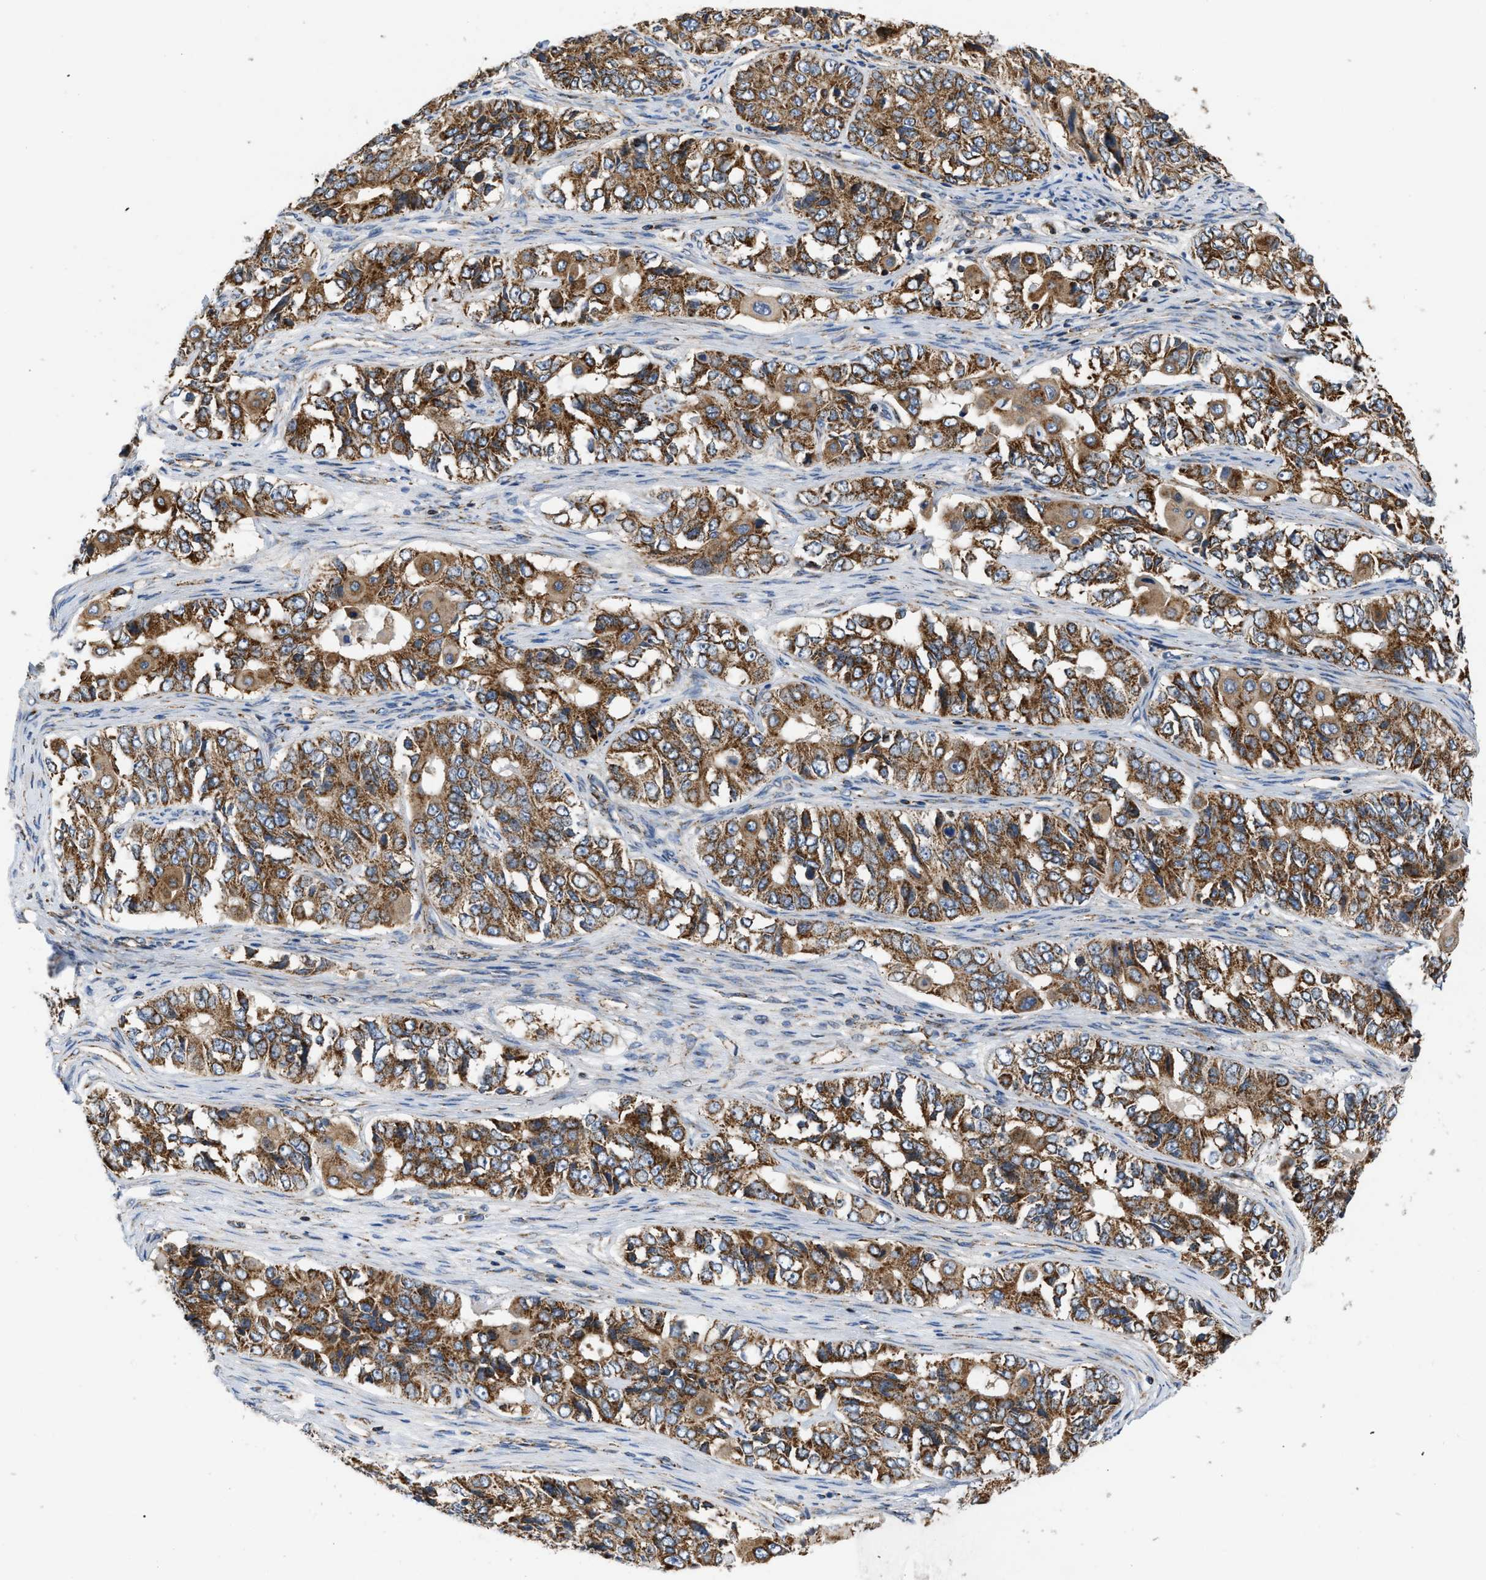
{"staining": {"intensity": "moderate", "quantity": ">75%", "location": "cytoplasmic/membranous"}, "tissue": "ovarian cancer", "cell_type": "Tumor cells", "image_type": "cancer", "snomed": [{"axis": "morphology", "description": "Carcinoma, endometroid"}, {"axis": "topography", "description": "Ovary"}], "caption": "IHC (DAB (3,3'-diaminobenzidine)) staining of human ovarian cancer reveals moderate cytoplasmic/membranous protein positivity in approximately >75% of tumor cells. (brown staining indicates protein expression, while blue staining denotes nuclei).", "gene": "OPTN", "patient": {"sex": "female", "age": 51}}